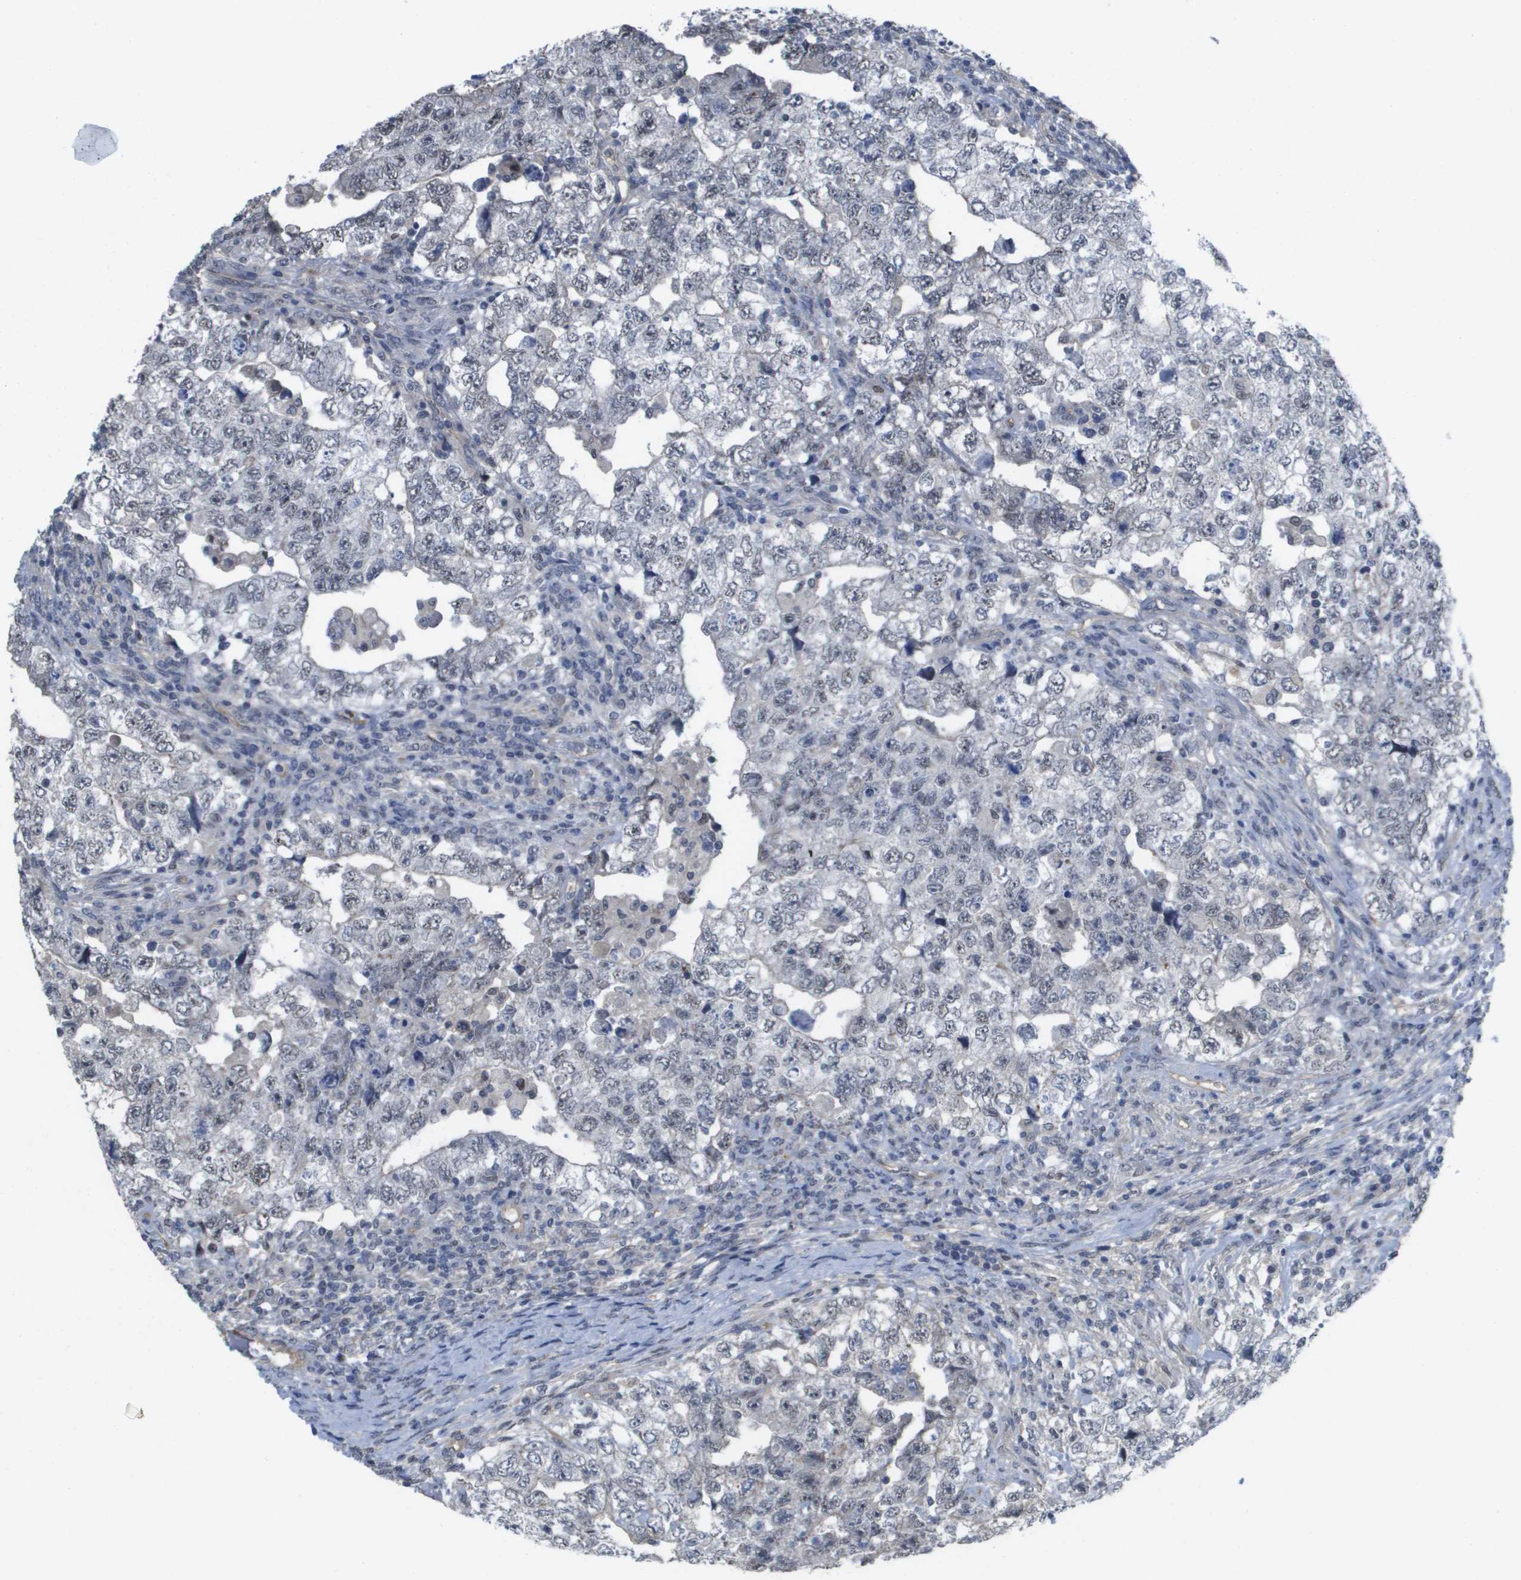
{"staining": {"intensity": "negative", "quantity": "none", "location": "none"}, "tissue": "testis cancer", "cell_type": "Tumor cells", "image_type": "cancer", "snomed": [{"axis": "morphology", "description": "Carcinoma, Embryonal, NOS"}, {"axis": "topography", "description": "Testis"}], "caption": "An image of testis embryonal carcinoma stained for a protein exhibits no brown staining in tumor cells.", "gene": "RNF112", "patient": {"sex": "male", "age": 36}}